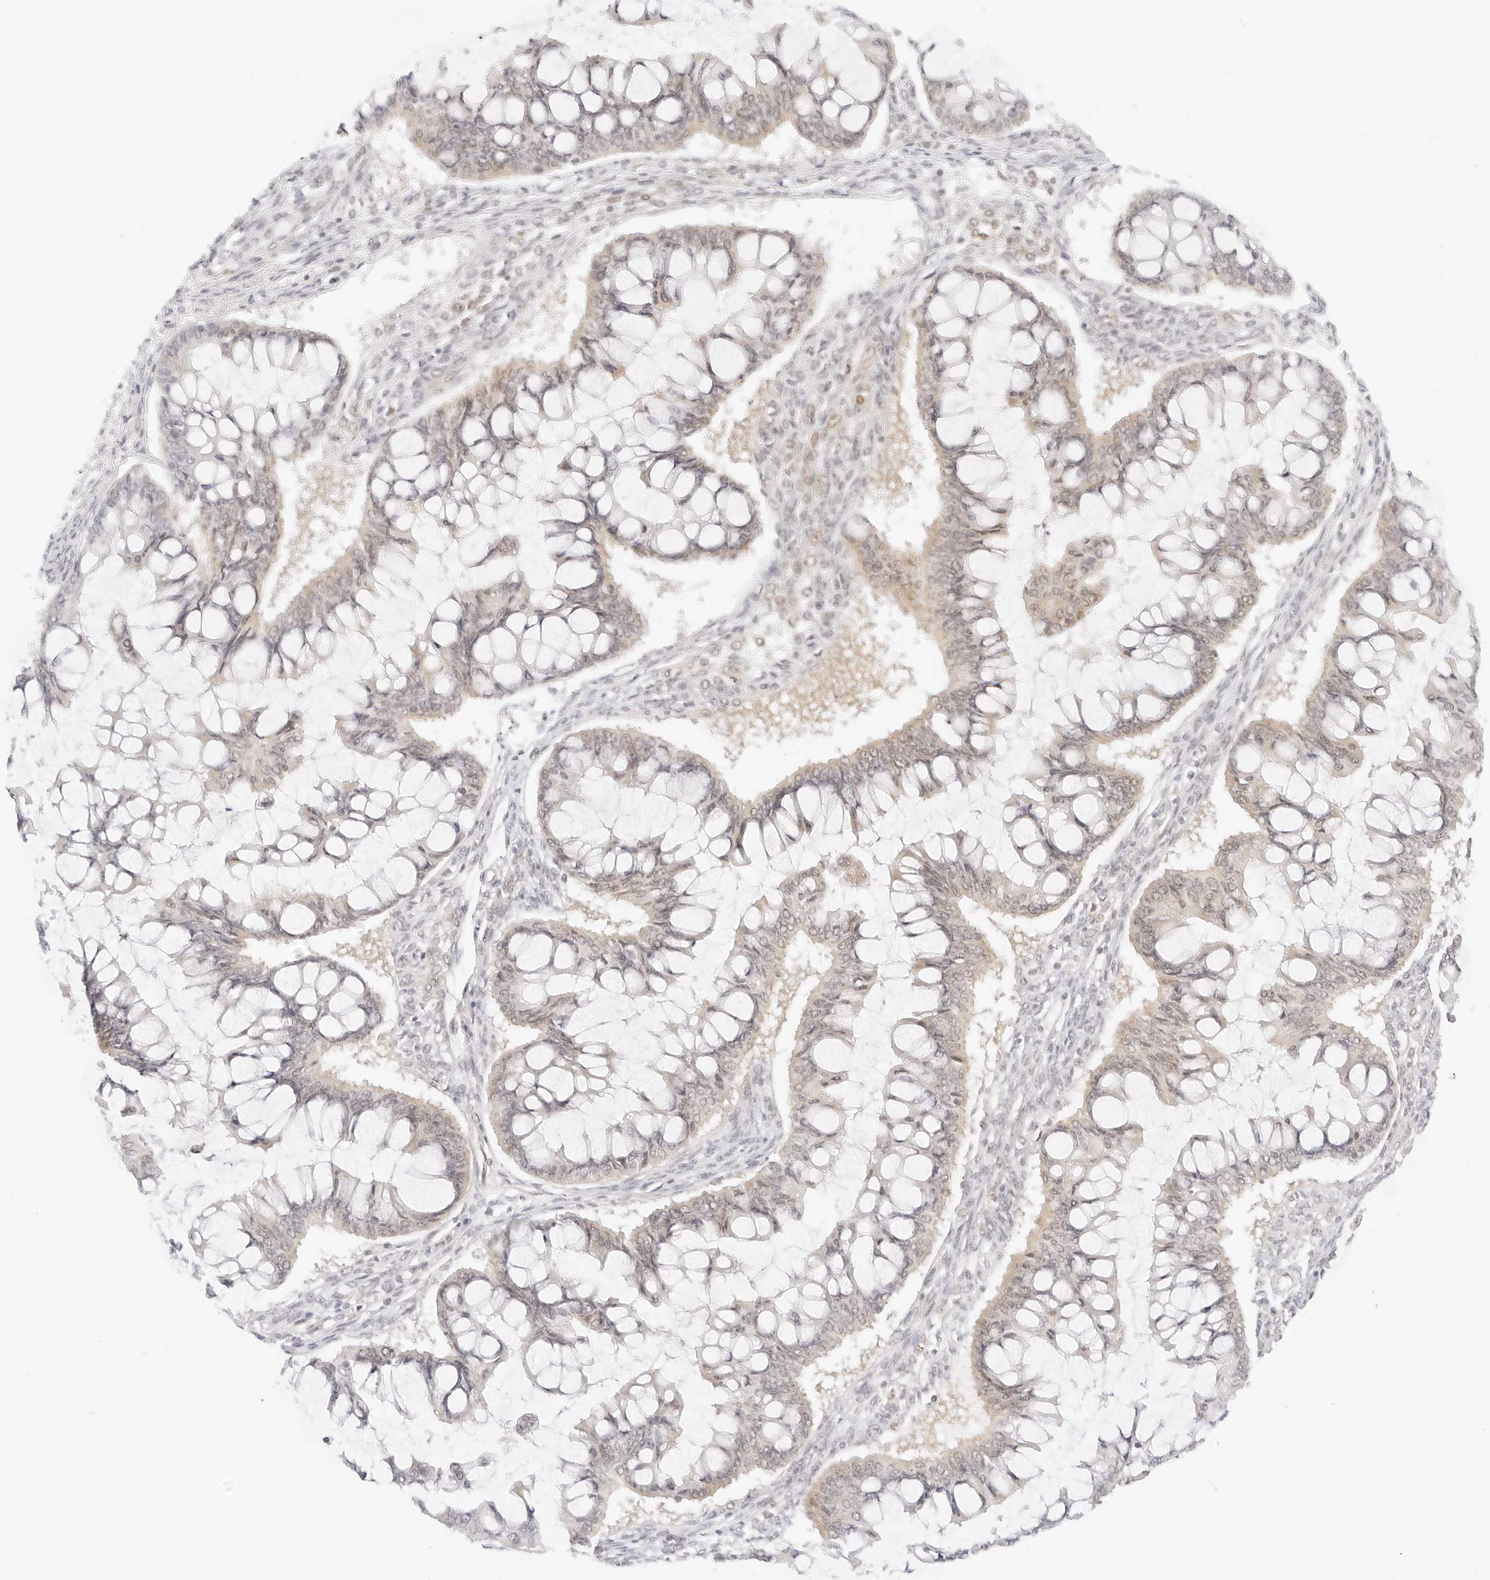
{"staining": {"intensity": "weak", "quantity": "<25%", "location": "cytoplasmic/membranous,nuclear"}, "tissue": "ovarian cancer", "cell_type": "Tumor cells", "image_type": "cancer", "snomed": [{"axis": "morphology", "description": "Cystadenocarcinoma, mucinous, NOS"}, {"axis": "topography", "description": "Ovary"}], "caption": "IHC micrograph of ovarian mucinous cystadenocarcinoma stained for a protein (brown), which displays no positivity in tumor cells. The staining was performed using DAB to visualize the protein expression in brown, while the nuclei were stained in blue with hematoxylin (Magnification: 20x).", "gene": "POLR3C", "patient": {"sex": "female", "age": 73}}